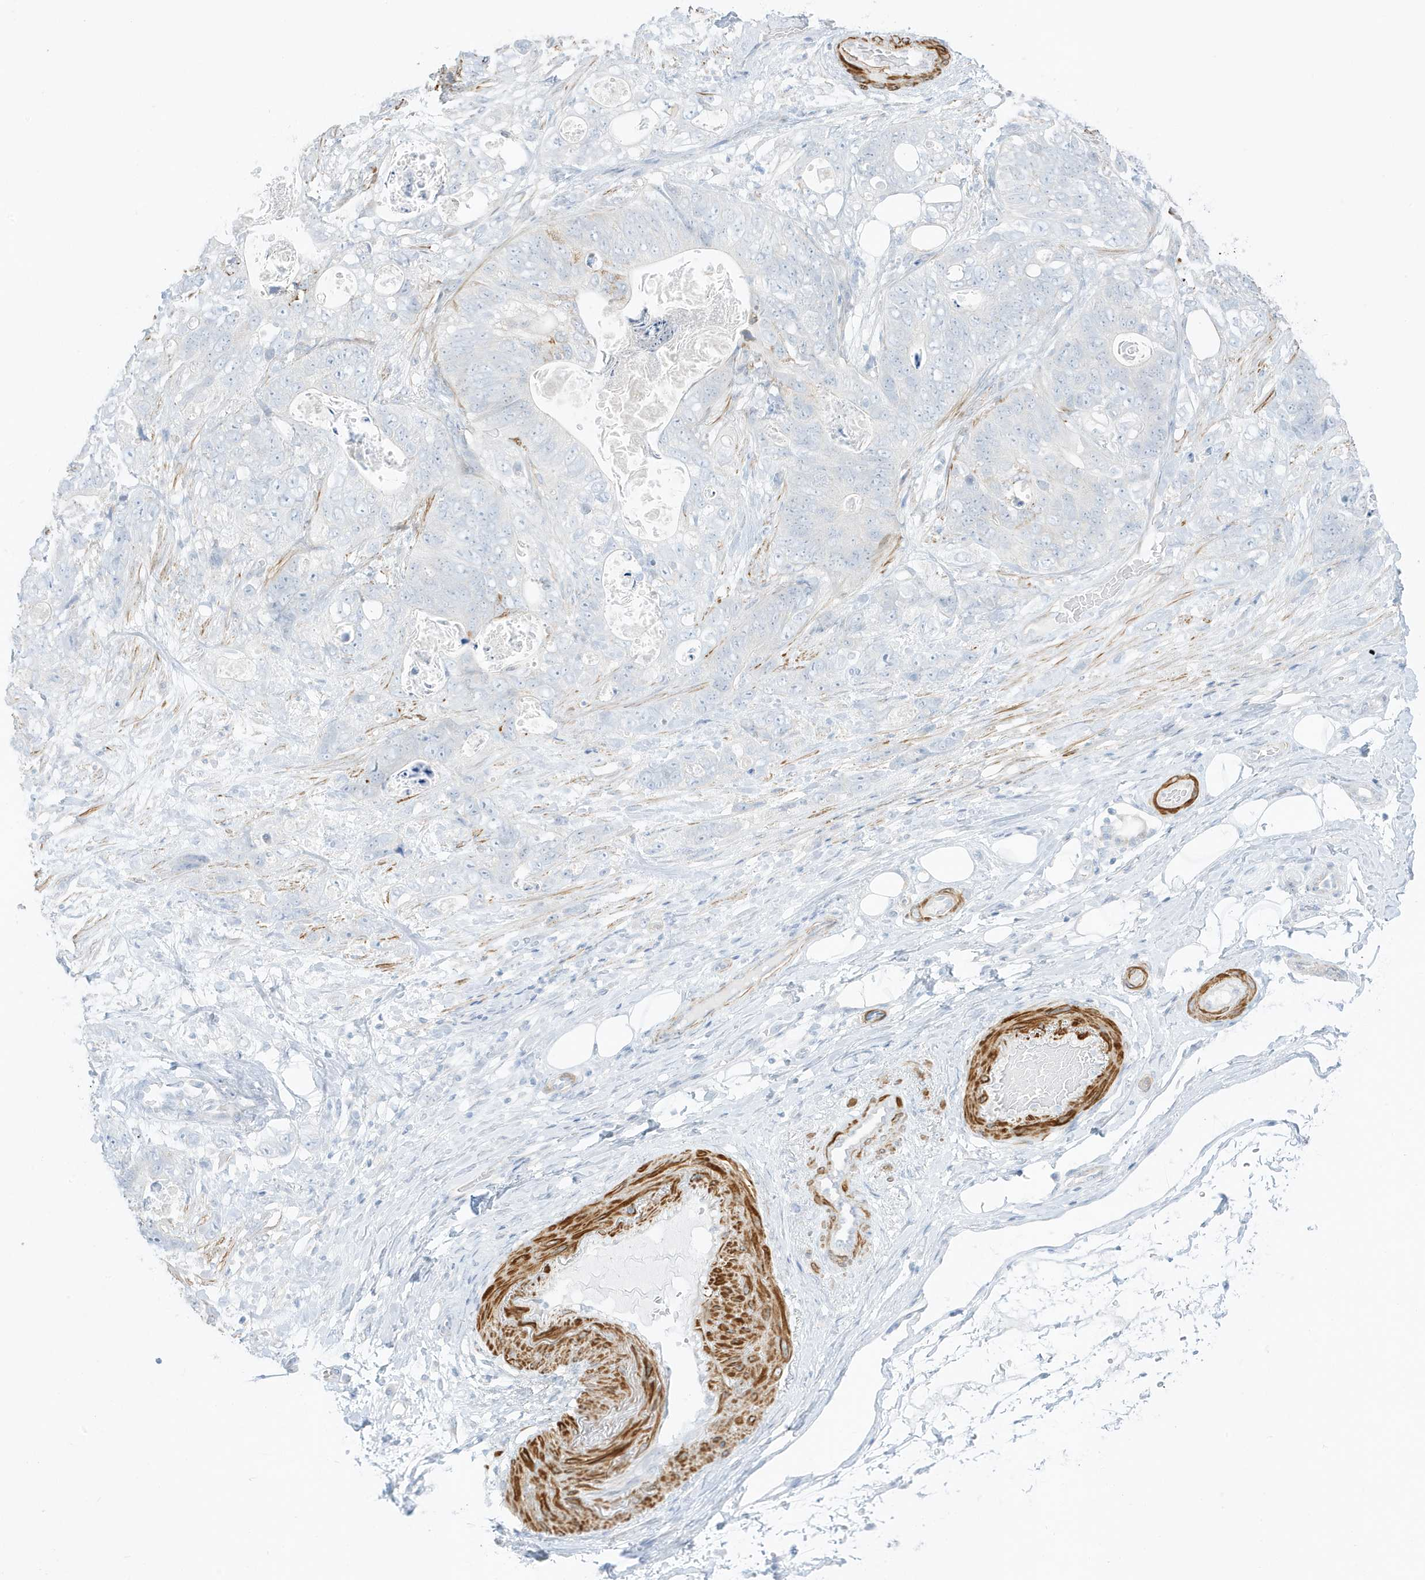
{"staining": {"intensity": "negative", "quantity": "none", "location": "none"}, "tissue": "stomach cancer", "cell_type": "Tumor cells", "image_type": "cancer", "snomed": [{"axis": "morphology", "description": "Normal tissue, NOS"}, {"axis": "morphology", "description": "Adenocarcinoma, NOS"}, {"axis": "topography", "description": "Stomach"}], "caption": "IHC photomicrograph of stomach cancer (adenocarcinoma) stained for a protein (brown), which shows no expression in tumor cells.", "gene": "SLC22A13", "patient": {"sex": "female", "age": 89}}